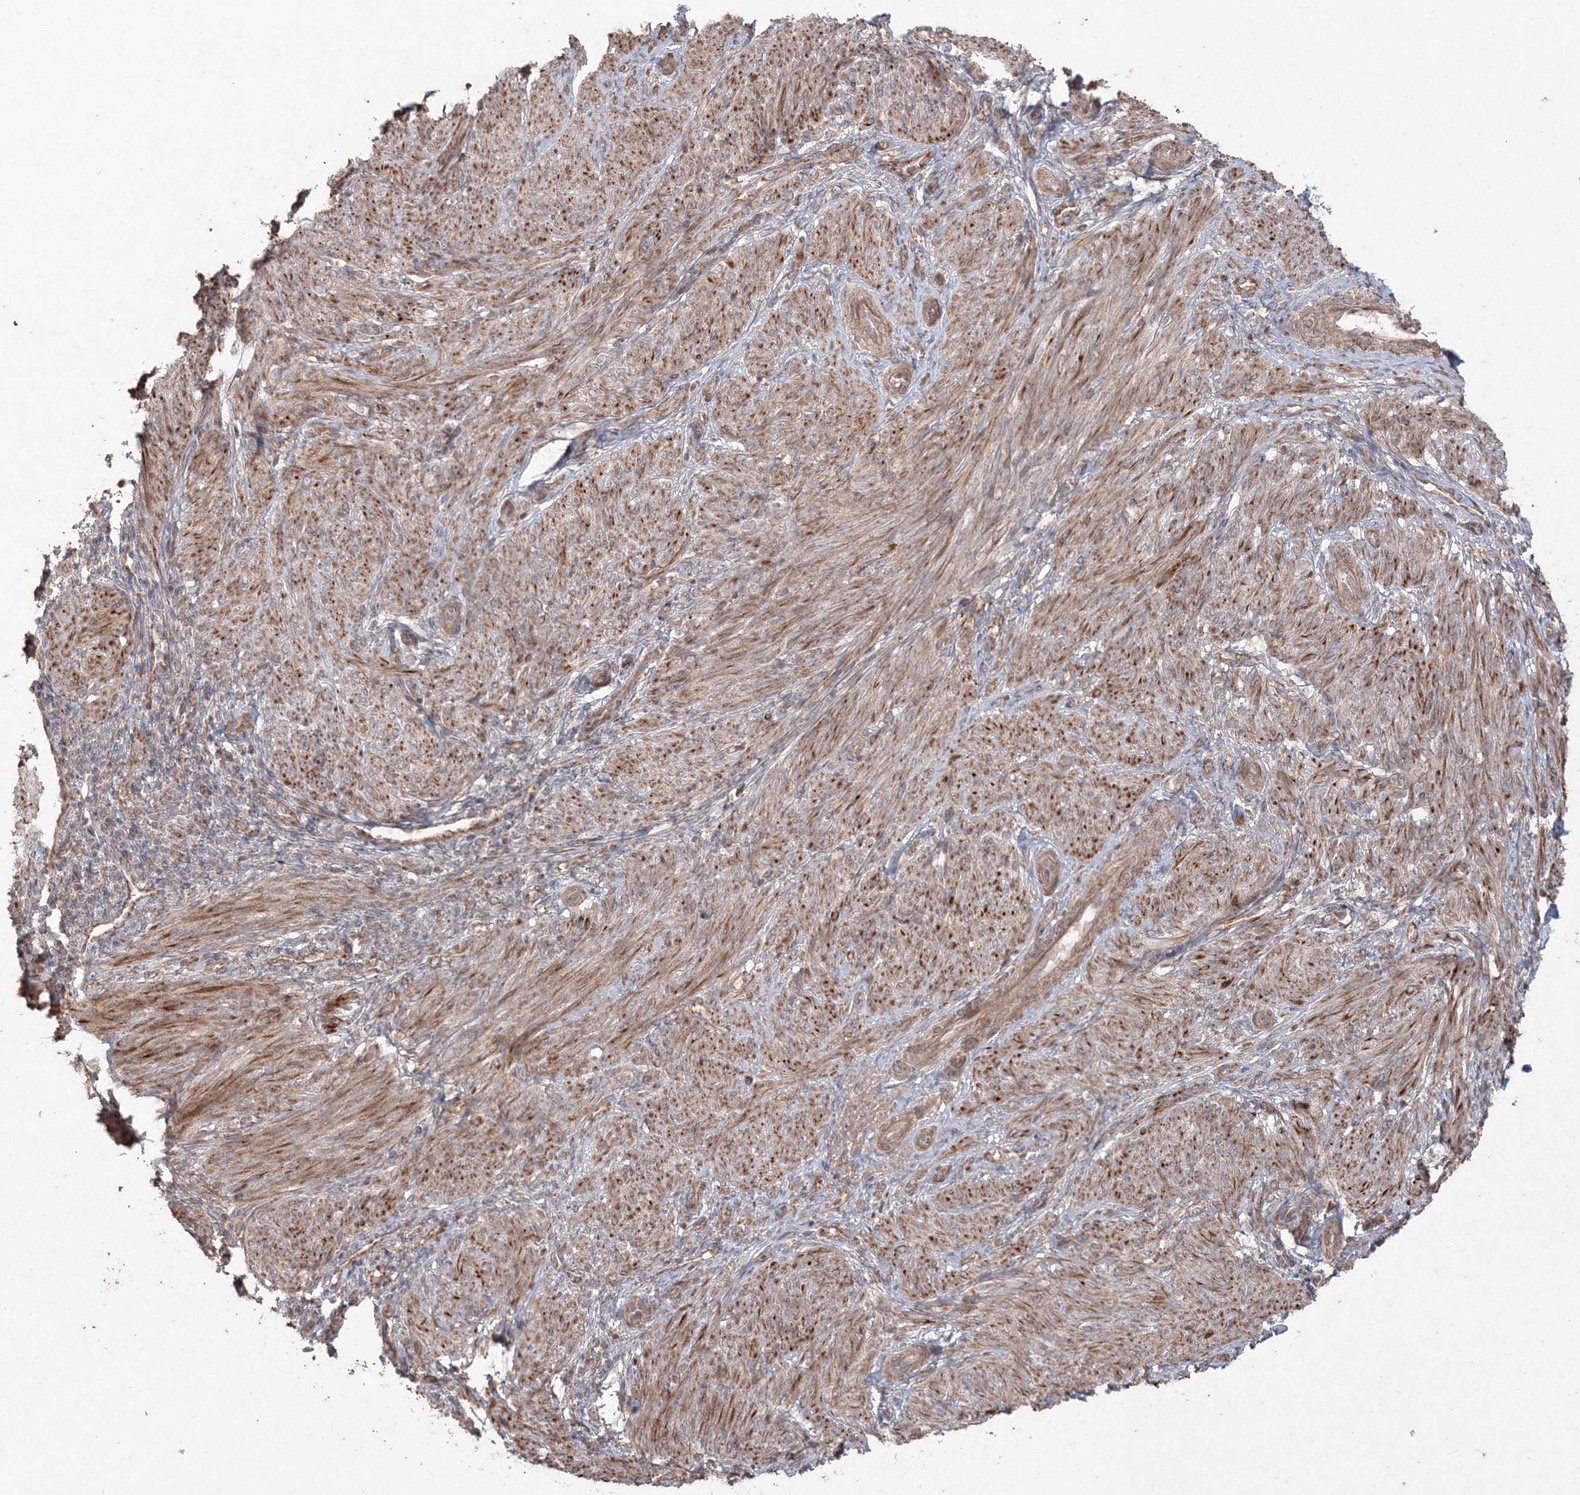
{"staining": {"intensity": "moderate", "quantity": ">75%", "location": "cytoplasmic/membranous"}, "tissue": "smooth muscle", "cell_type": "Smooth muscle cells", "image_type": "normal", "snomed": [{"axis": "morphology", "description": "Normal tissue, NOS"}, {"axis": "topography", "description": "Smooth muscle"}], "caption": "Normal smooth muscle reveals moderate cytoplasmic/membranous expression in approximately >75% of smooth muscle cells.", "gene": "ANAPC16", "patient": {"sex": "female", "age": 39}}